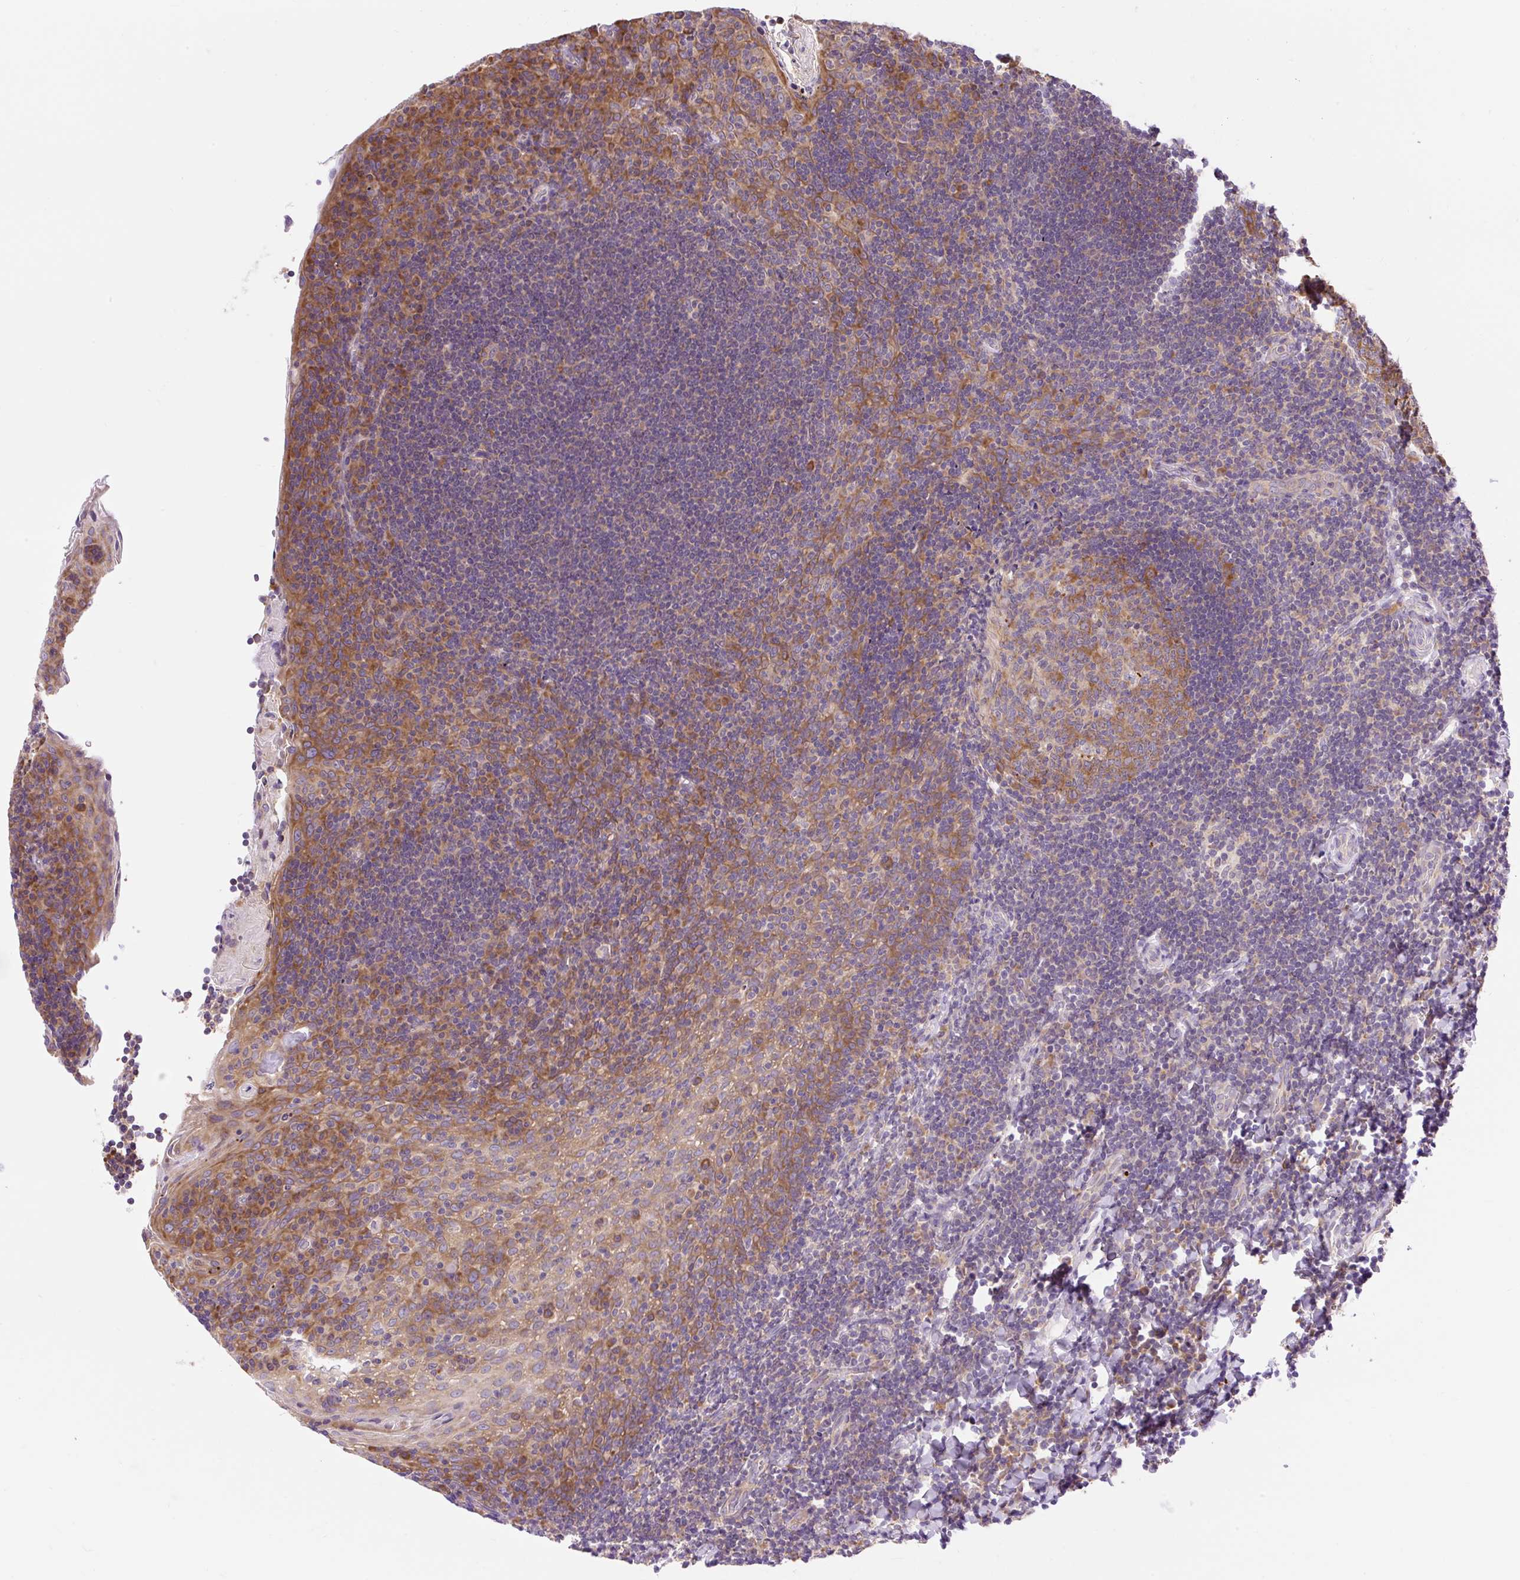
{"staining": {"intensity": "strong", "quantity": "25%-75%", "location": "cytoplasmic/membranous"}, "tissue": "tonsil", "cell_type": "Germinal center cells", "image_type": "normal", "snomed": [{"axis": "morphology", "description": "Normal tissue, NOS"}, {"axis": "topography", "description": "Tonsil"}], "caption": "This image shows IHC staining of normal human tonsil, with high strong cytoplasmic/membranous expression in approximately 25%-75% of germinal center cells.", "gene": "GPR45", "patient": {"sex": "male", "age": 17}}